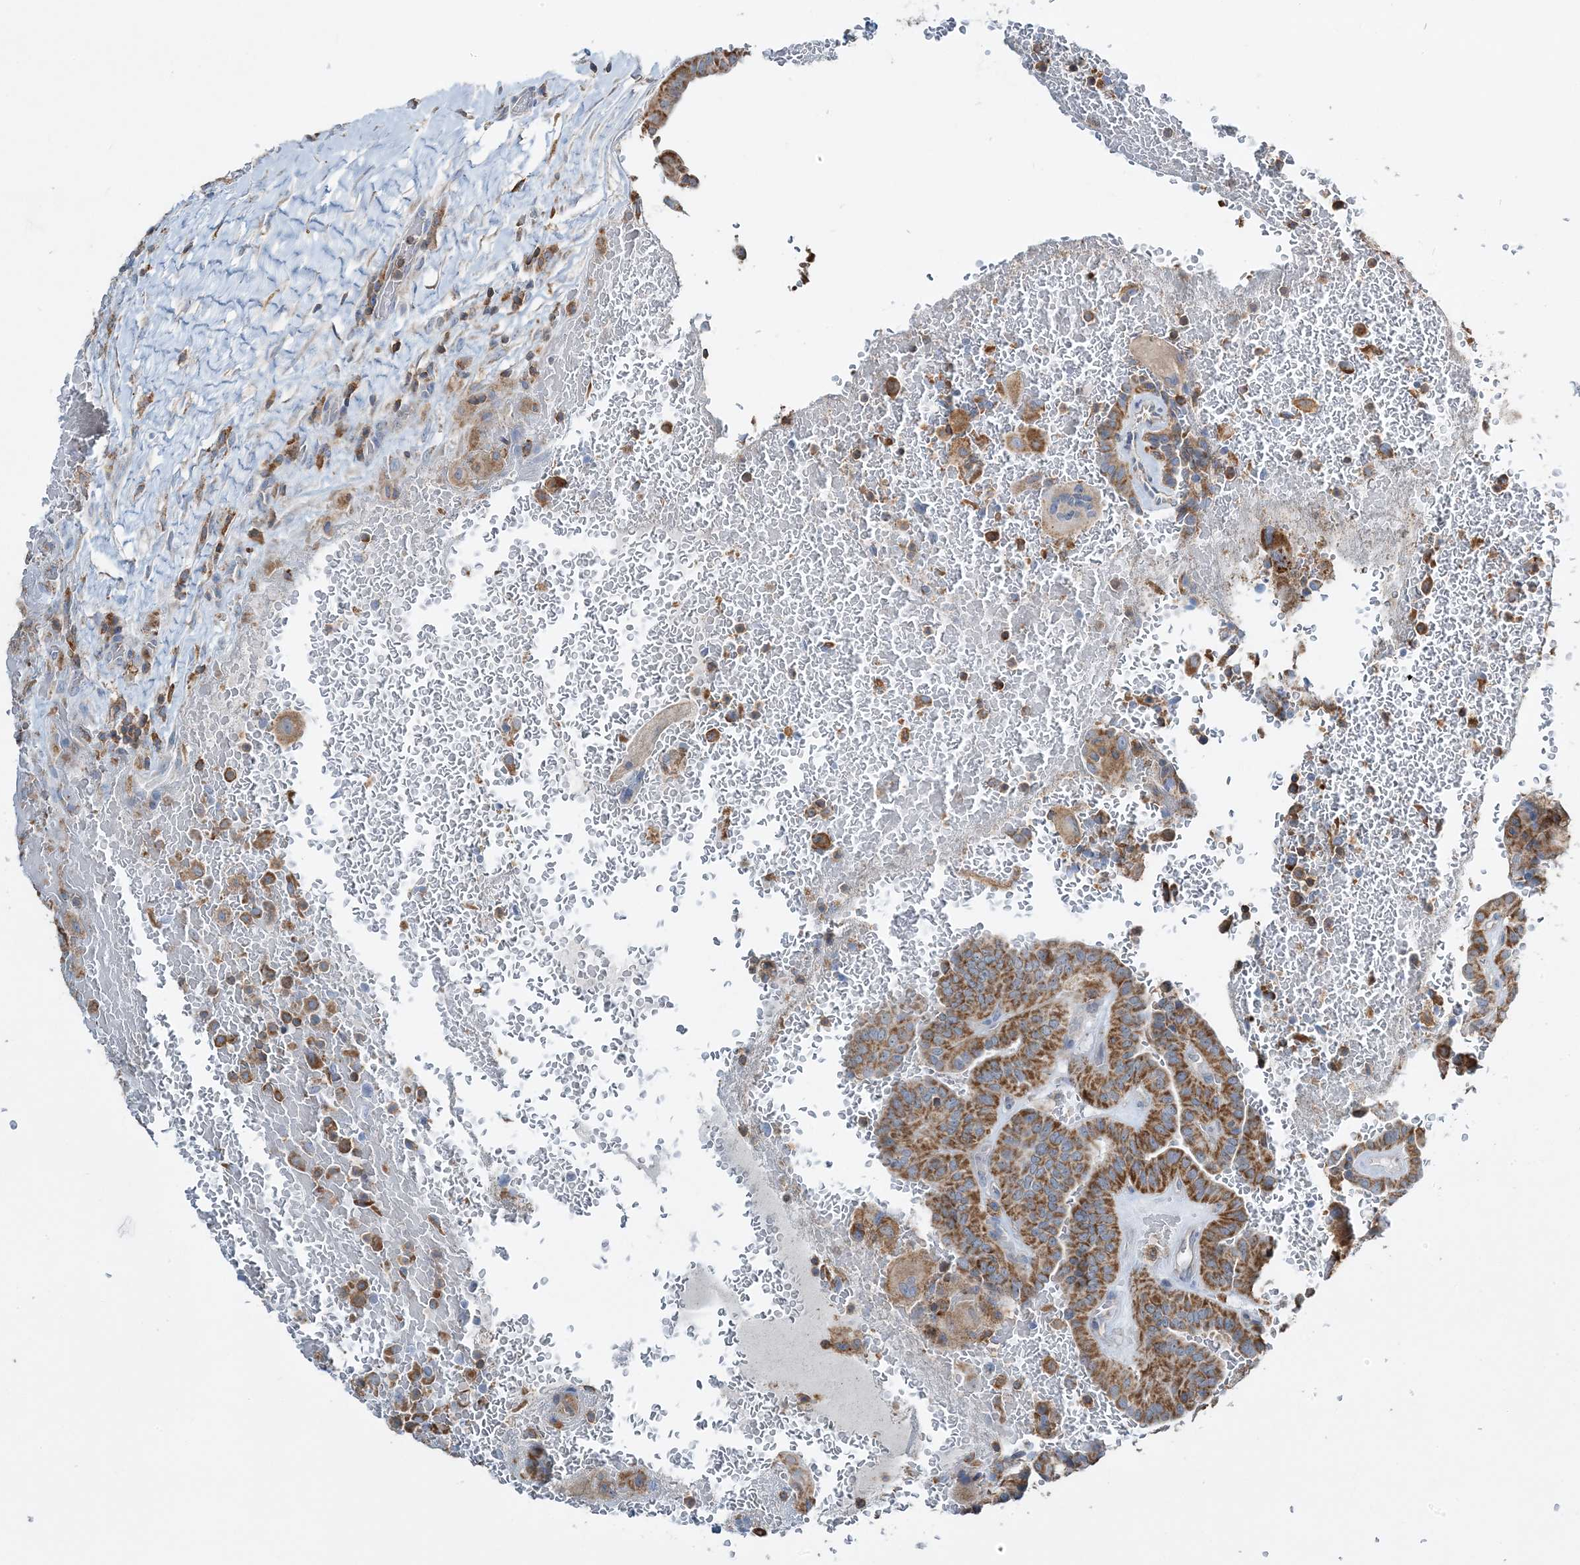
{"staining": {"intensity": "moderate", "quantity": ">75%", "location": "cytoplasmic/membranous"}, "tissue": "thyroid cancer", "cell_type": "Tumor cells", "image_type": "cancer", "snomed": [{"axis": "morphology", "description": "Papillary adenocarcinoma, NOS"}, {"axis": "topography", "description": "Thyroid gland"}], "caption": "DAB (3,3'-diaminobenzidine) immunohistochemical staining of thyroid cancer demonstrates moderate cytoplasmic/membranous protein staining in approximately >75% of tumor cells.", "gene": "TMLHE", "patient": {"sex": "male", "age": 77}}